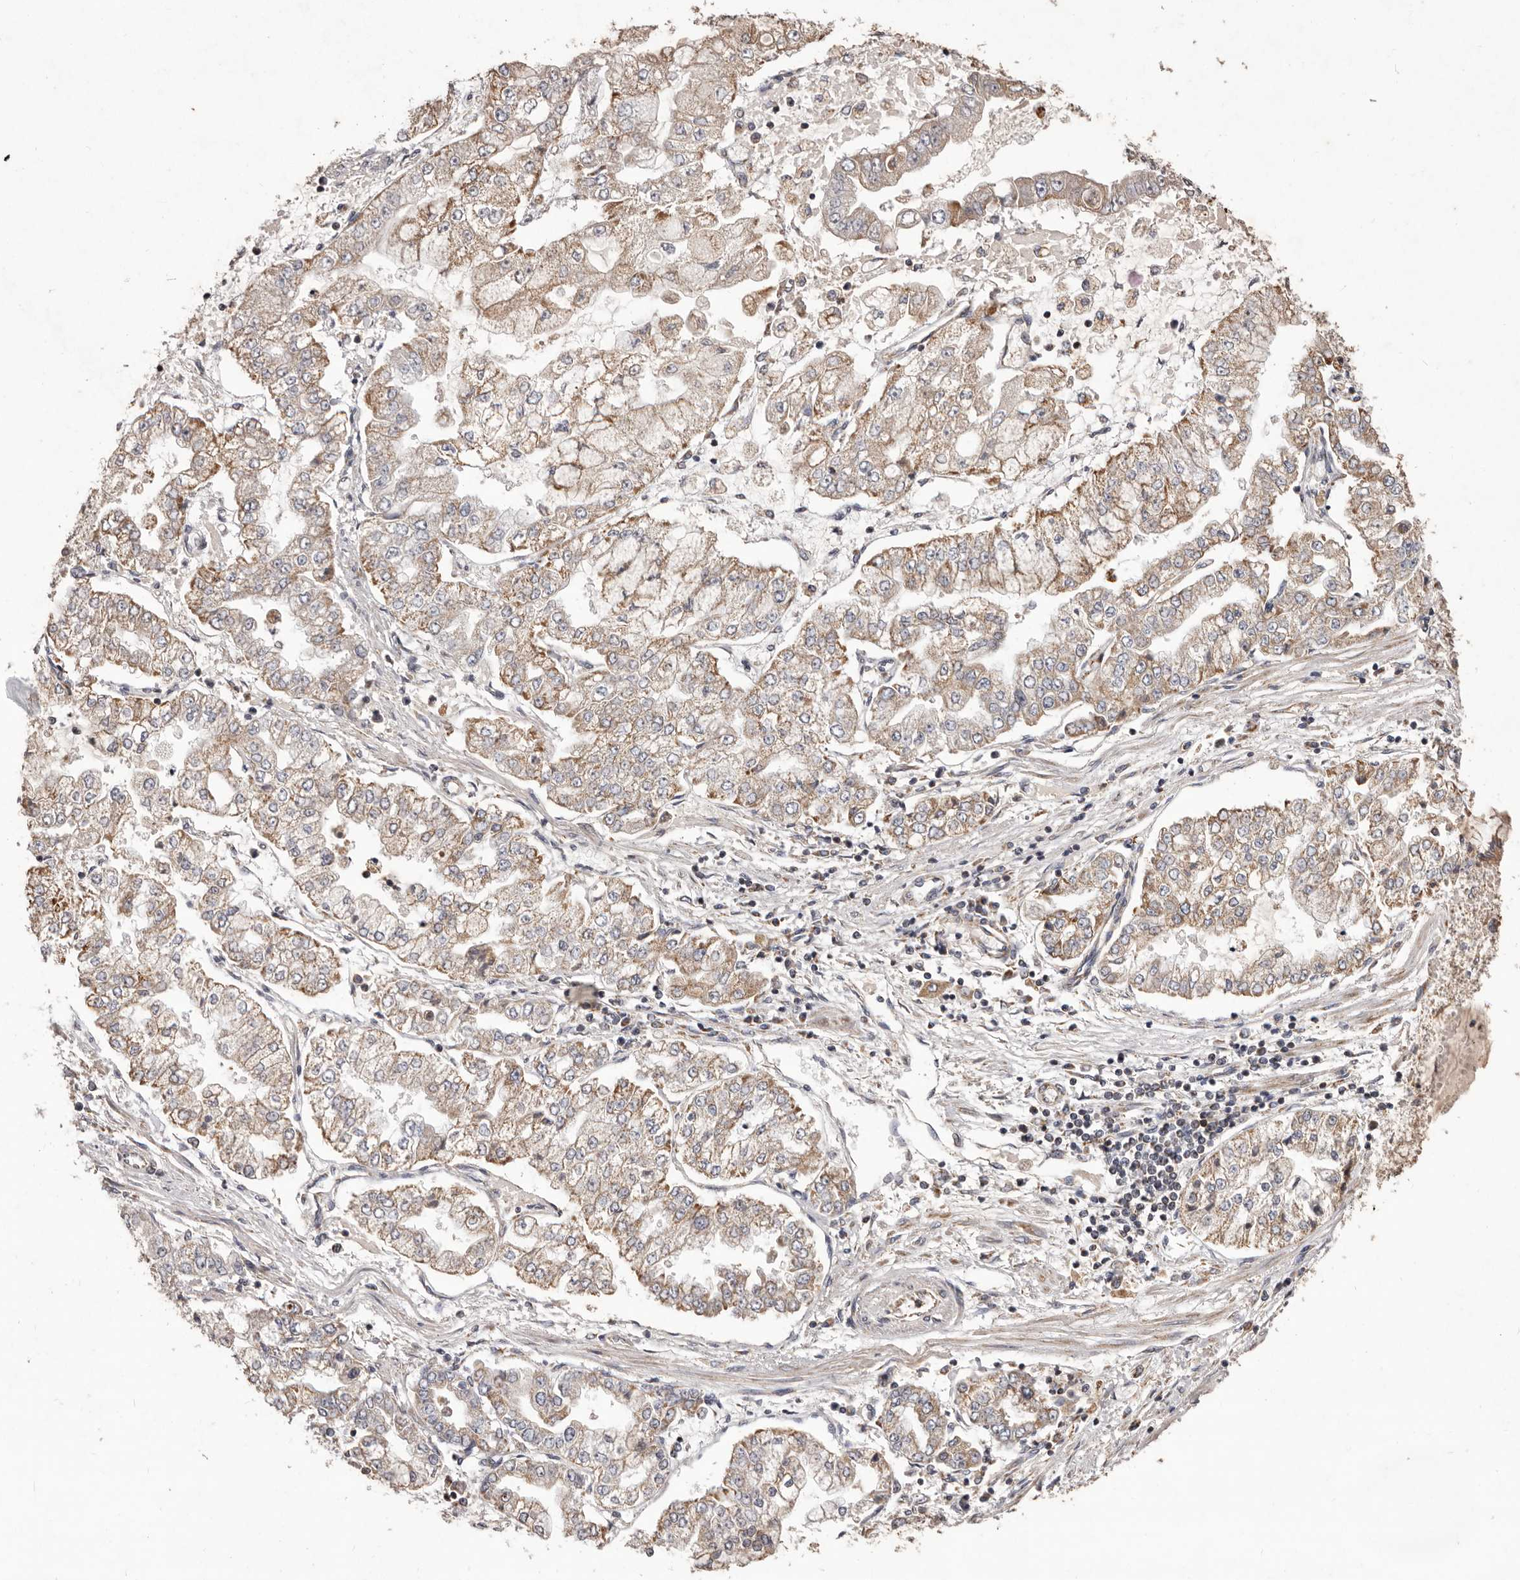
{"staining": {"intensity": "weak", "quantity": ">75%", "location": "cytoplasmic/membranous"}, "tissue": "stomach cancer", "cell_type": "Tumor cells", "image_type": "cancer", "snomed": [{"axis": "morphology", "description": "Adenocarcinoma, NOS"}, {"axis": "topography", "description": "Stomach"}], "caption": "IHC staining of adenocarcinoma (stomach), which exhibits low levels of weak cytoplasmic/membranous expression in about >75% of tumor cells indicating weak cytoplasmic/membranous protein positivity. The staining was performed using DAB (3,3'-diaminobenzidine) (brown) for protein detection and nuclei were counterstained in hematoxylin (blue).", "gene": "CXCL14", "patient": {"sex": "male", "age": 76}}